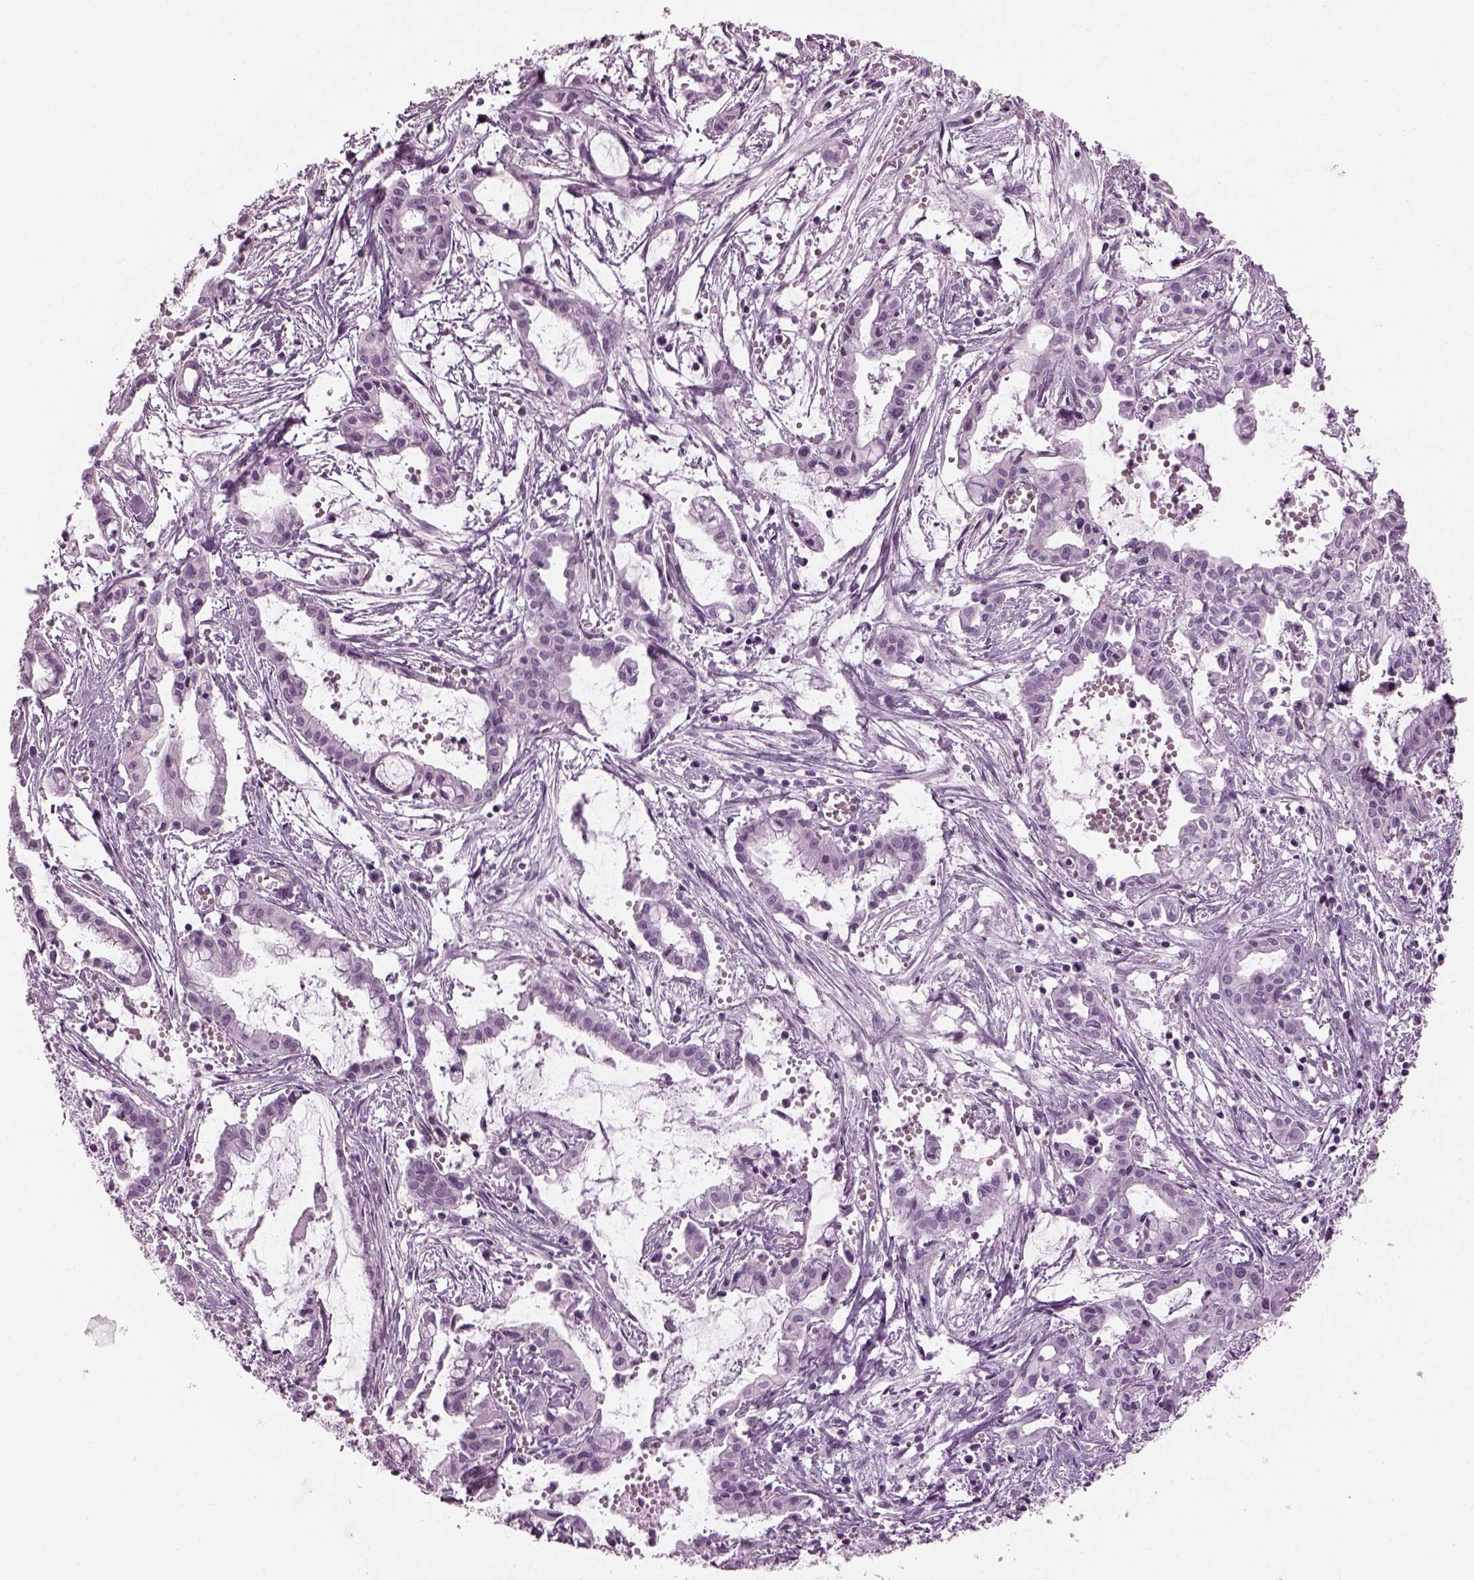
{"staining": {"intensity": "negative", "quantity": "none", "location": "none"}, "tissue": "pancreatic cancer", "cell_type": "Tumor cells", "image_type": "cancer", "snomed": [{"axis": "morphology", "description": "Adenocarcinoma, NOS"}, {"axis": "topography", "description": "Pancreas"}], "caption": "The micrograph demonstrates no significant staining in tumor cells of adenocarcinoma (pancreatic).", "gene": "ADGRG2", "patient": {"sex": "male", "age": 48}}